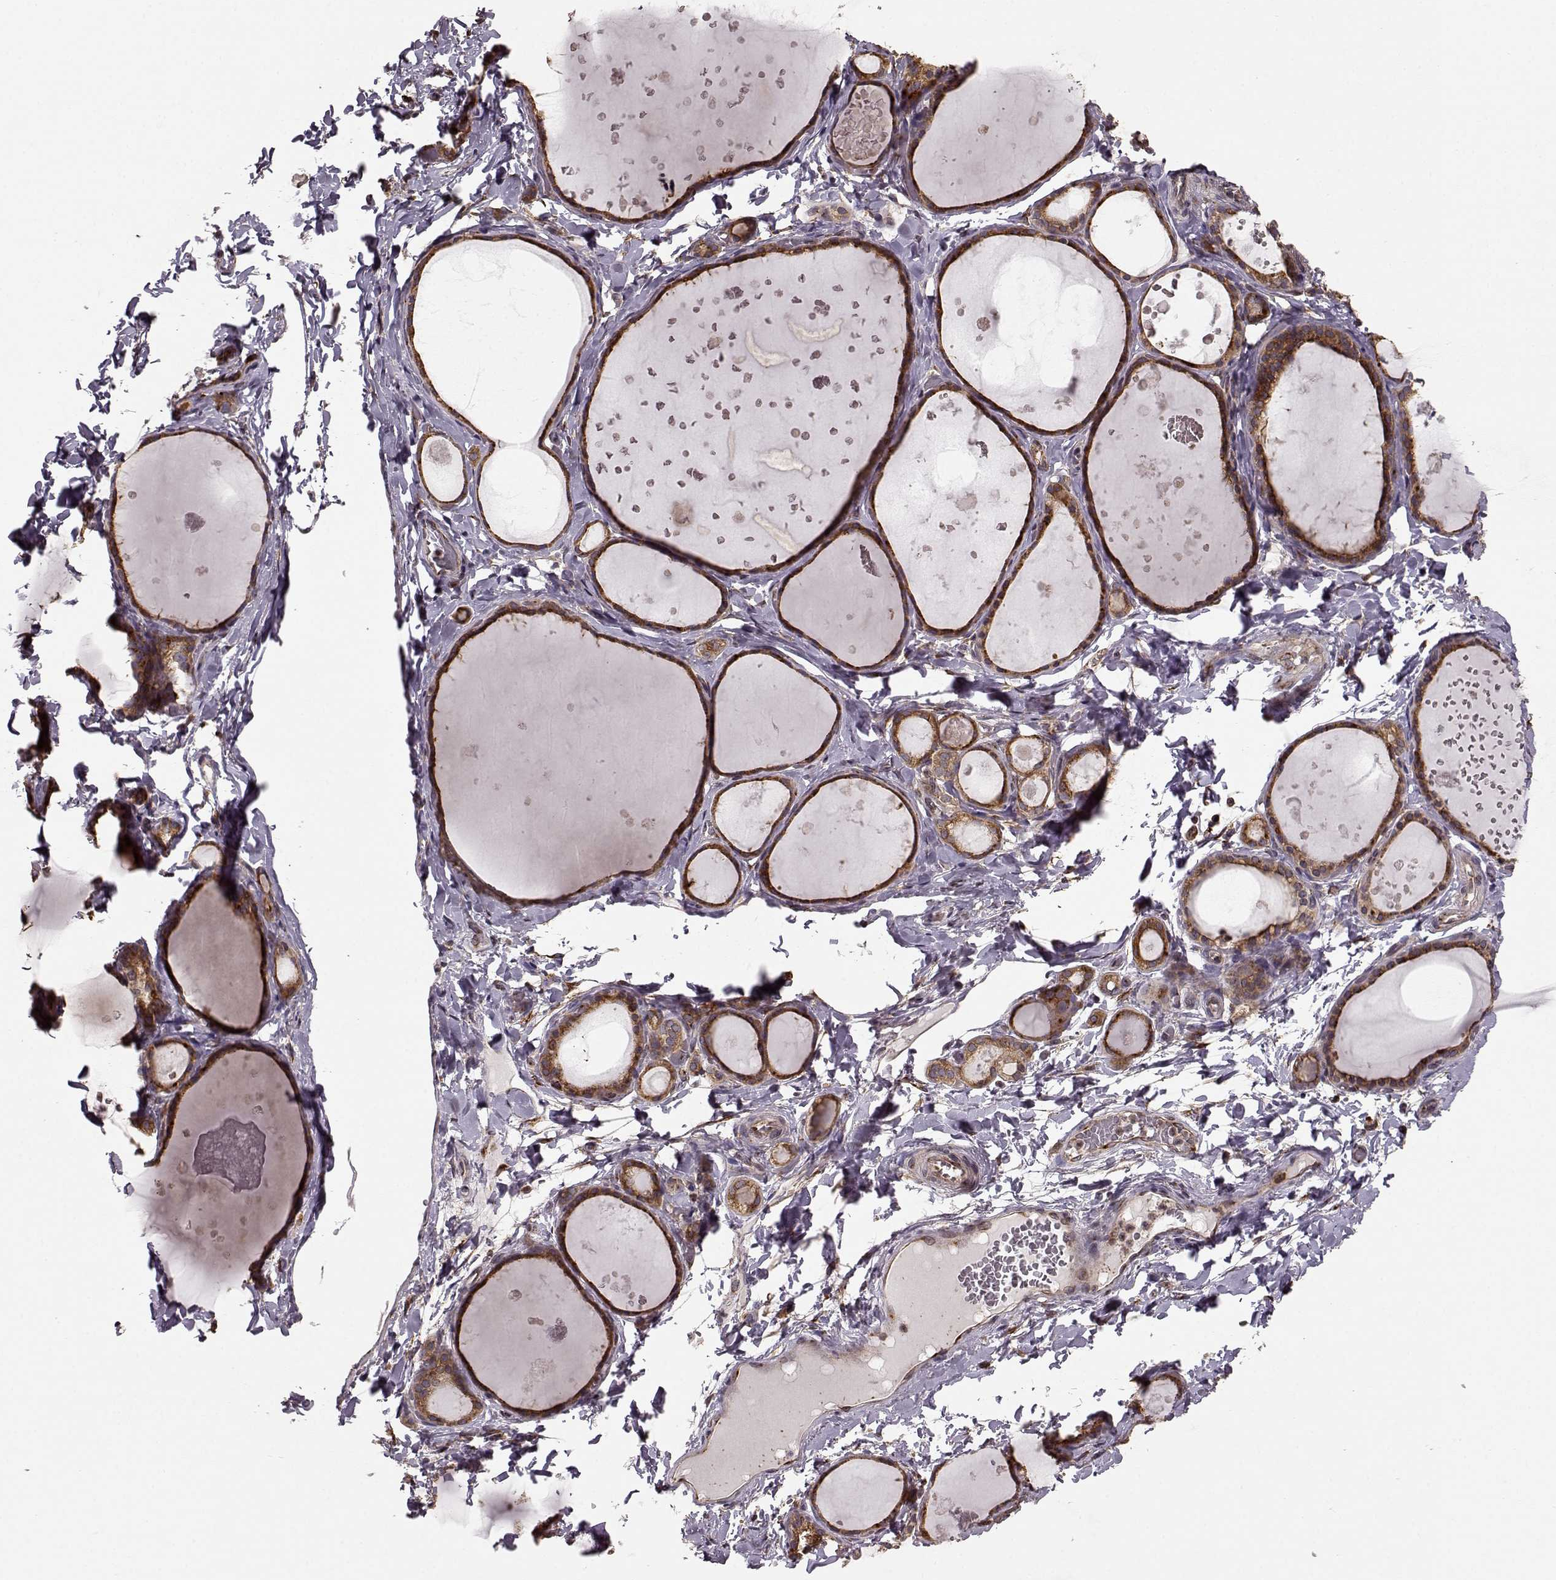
{"staining": {"intensity": "strong", "quantity": ">75%", "location": "cytoplasmic/membranous"}, "tissue": "thyroid gland", "cell_type": "Glandular cells", "image_type": "normal", "snomed": [{"axis": "morphology", "description": "Normal tissue, NOS"}, {"axis": "topography", "description": "Thyroid gland"}], "caption": "An image showing strong cytoplasmic/membranous staining in approximately >75% of glandular cells in benign thyroid gland, as visualized by brown immunohistochemical staining.", "gene": "YIPF5", "patient": {"sex": "female", "age": 56}}